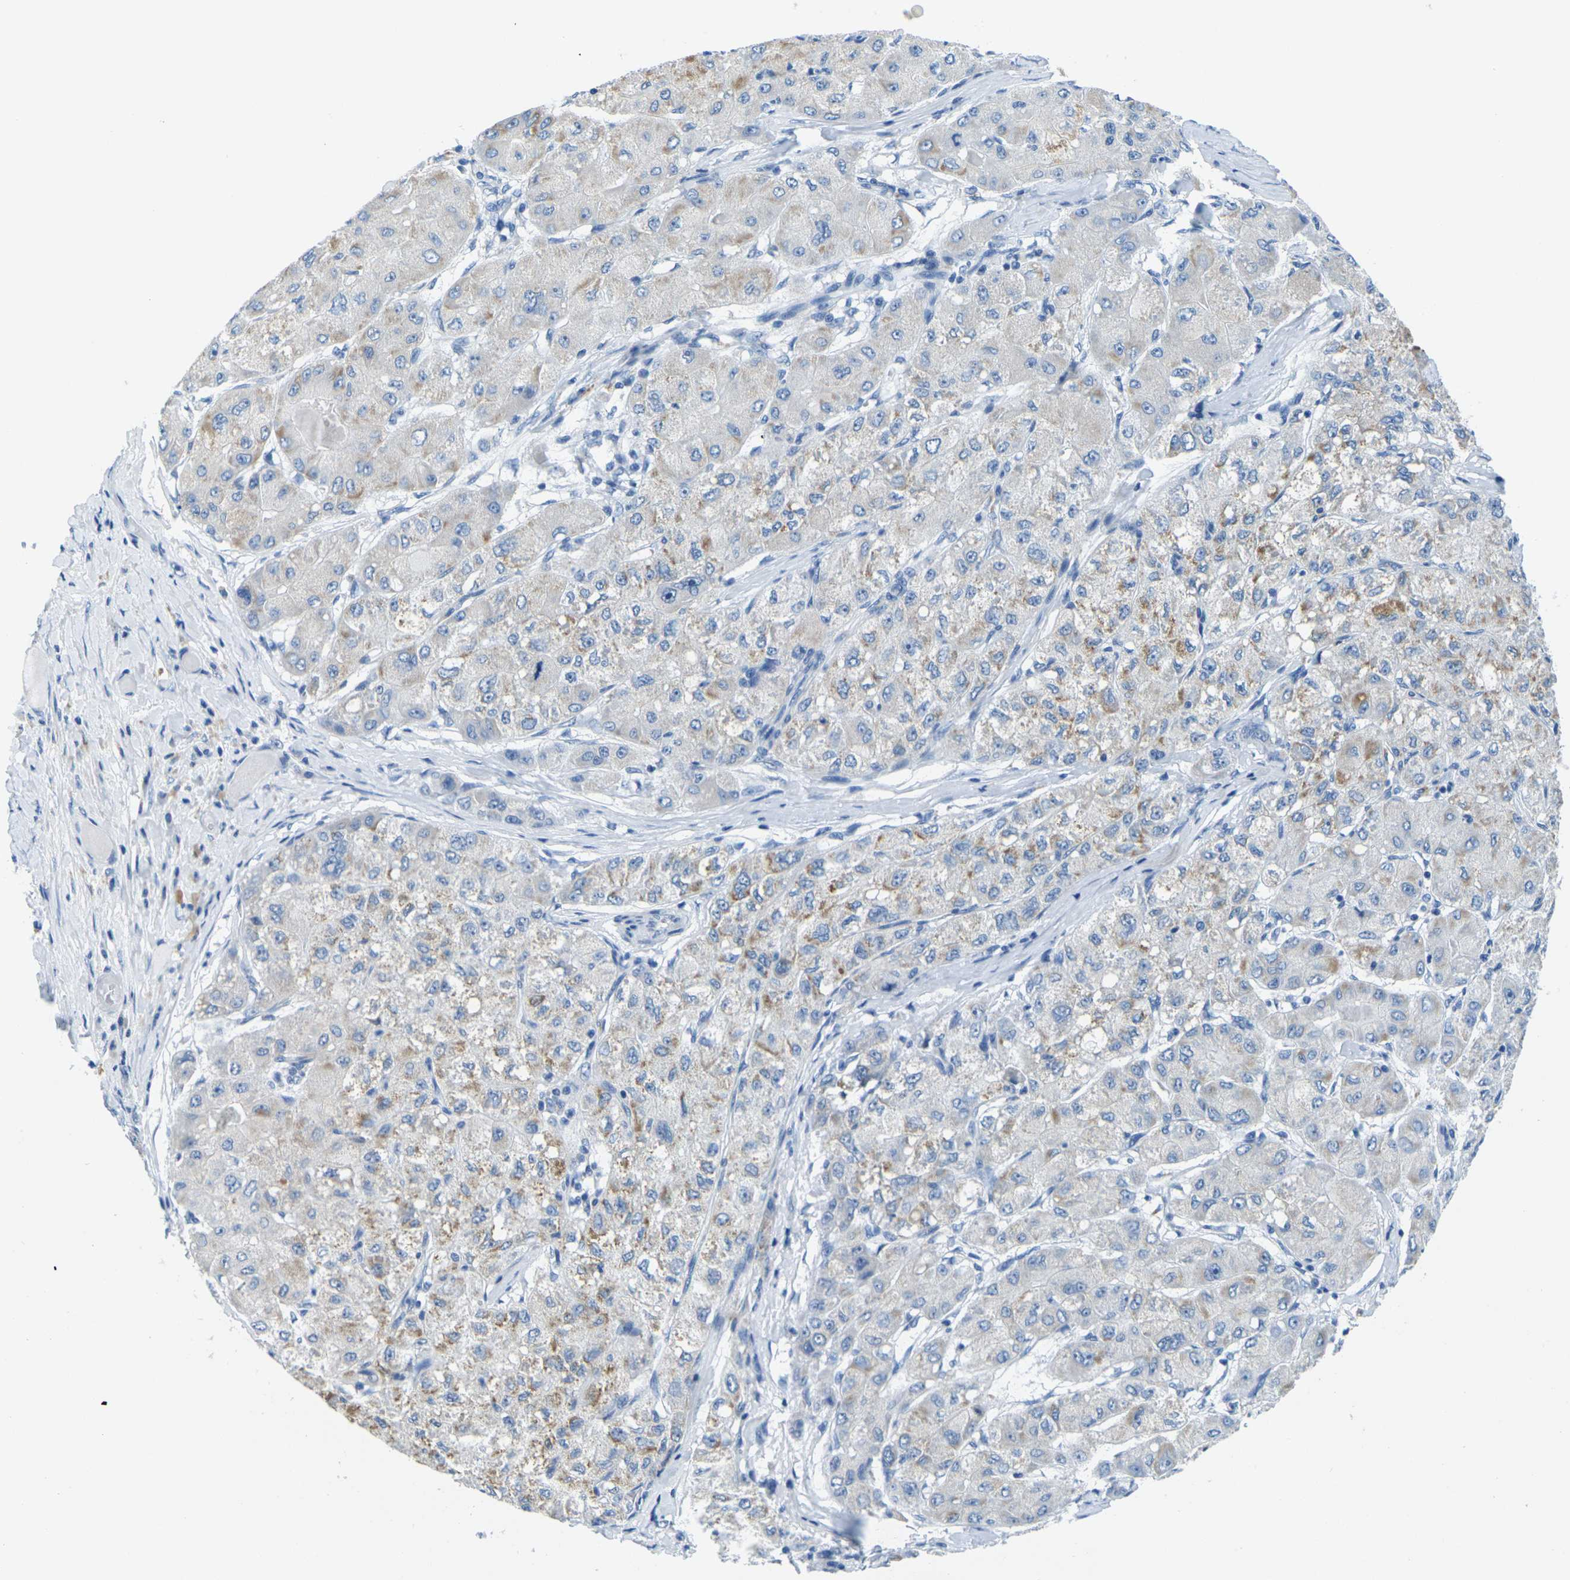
{"staining": {"intensity": "weak", "quantity": "25%-75%", "location": "cytoplasmic/membranous"}, "tissue": "liver cancer", "cell_type": "Tumor cells", "image_type": "cancer", "snomed": [{"axis": "morphology", "description": "Carcinoma, Hepatocellular, NOS"}, {"axis": "topography", "description": "Liver"}], "caption": "An image showing weak cytoplasmic/membranous positivity in approximately 25%-75% of tumor cells in liver hepatocellular carcinoma, as visualized by brown immunohistochemical staining.", "gene": "FAM3D", "patient": {"sex": "male", "age": 80}}